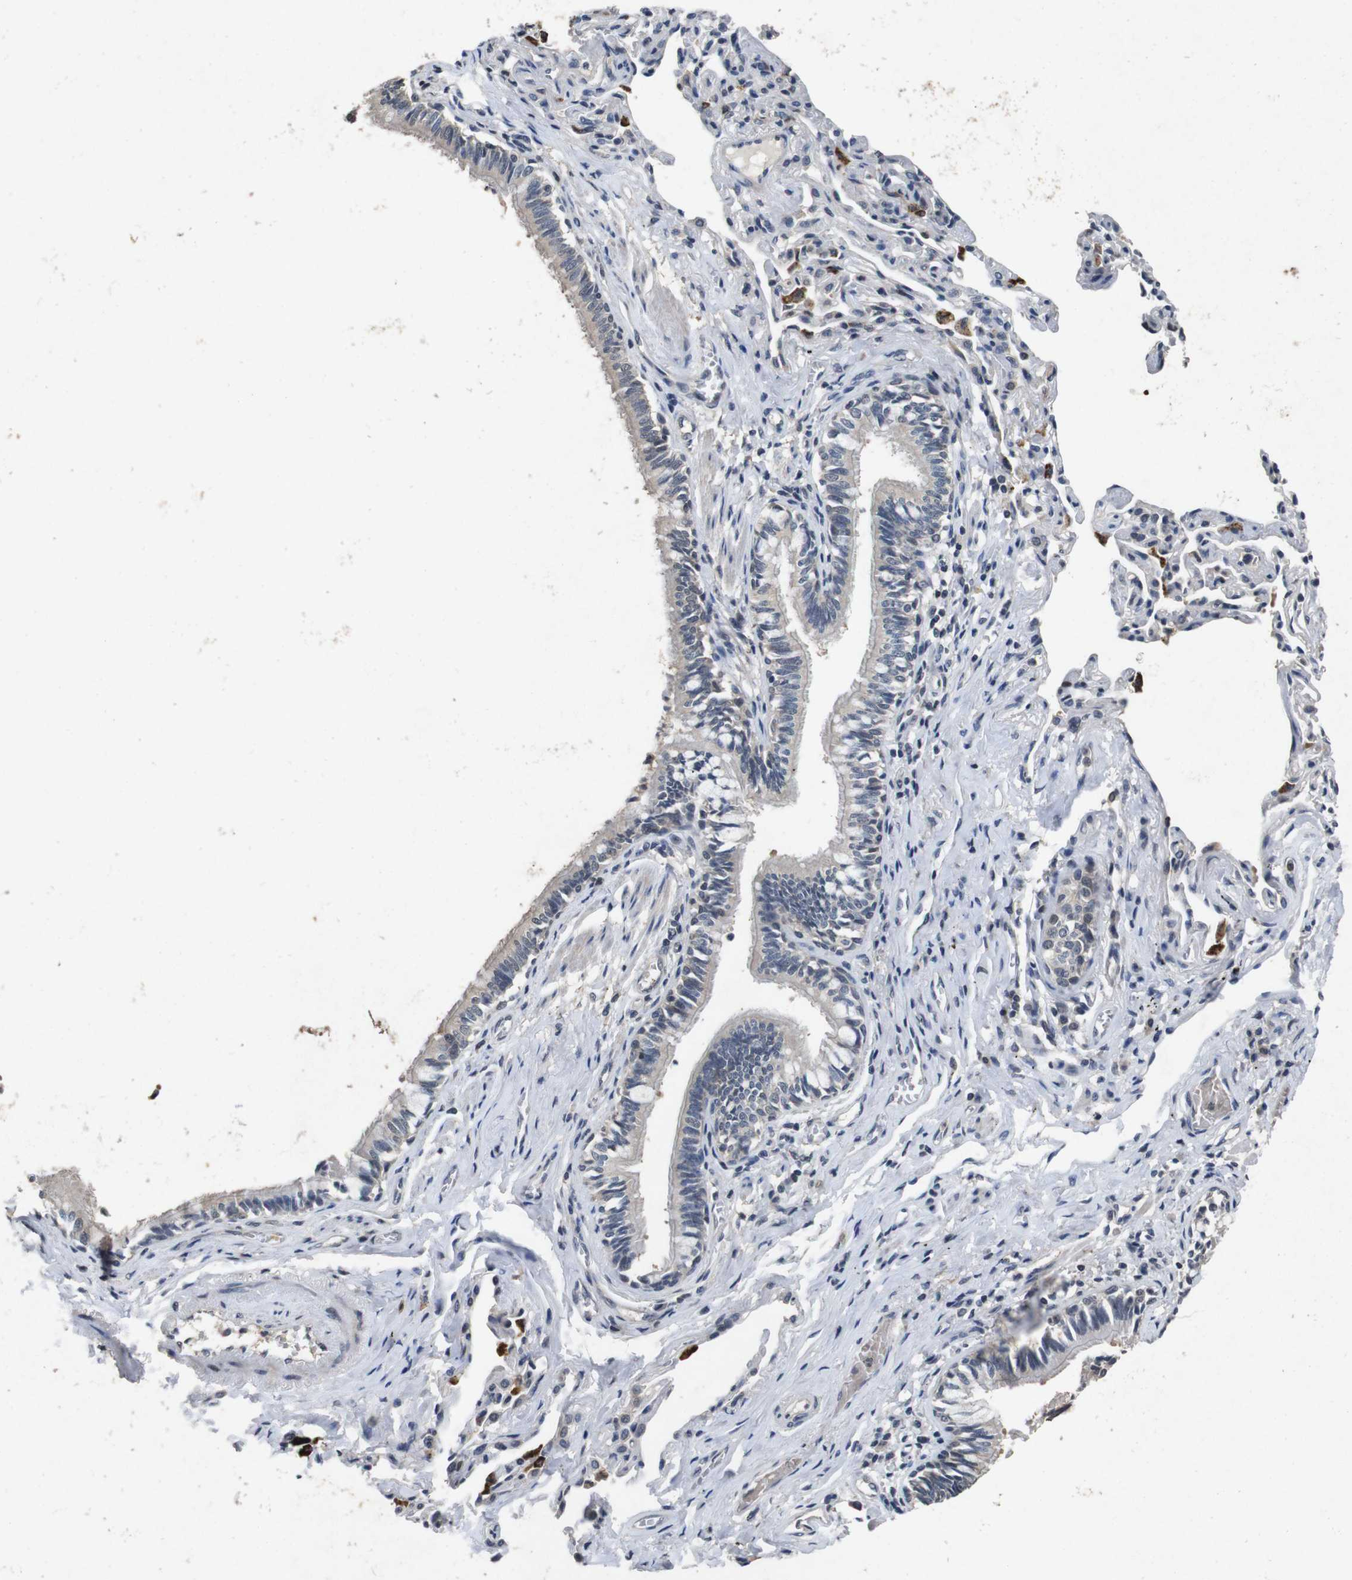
{"staining": {"intensity": "weak", "quantity": ">75%", "location": "cytoplasmic/membranous"}, "tissue": "bronchus", "cell_type": "Respiratory epithelial cells", "image_type": "normal", "snomed": [{"axis": "morphology", "description": "Normal tissue, NOS"}, {"axis": "topography", "description": "Bronchus"}, {"axis": "topography", "description": "Lung"}], "caption": "The image exhibits a brown stain indicating the presence of a protein in the cytoplasmic/membranous of respiratory epithelial cells in bronchus.", "gene": "AKT3", "patient": {"sex": "male", "age": 64}}